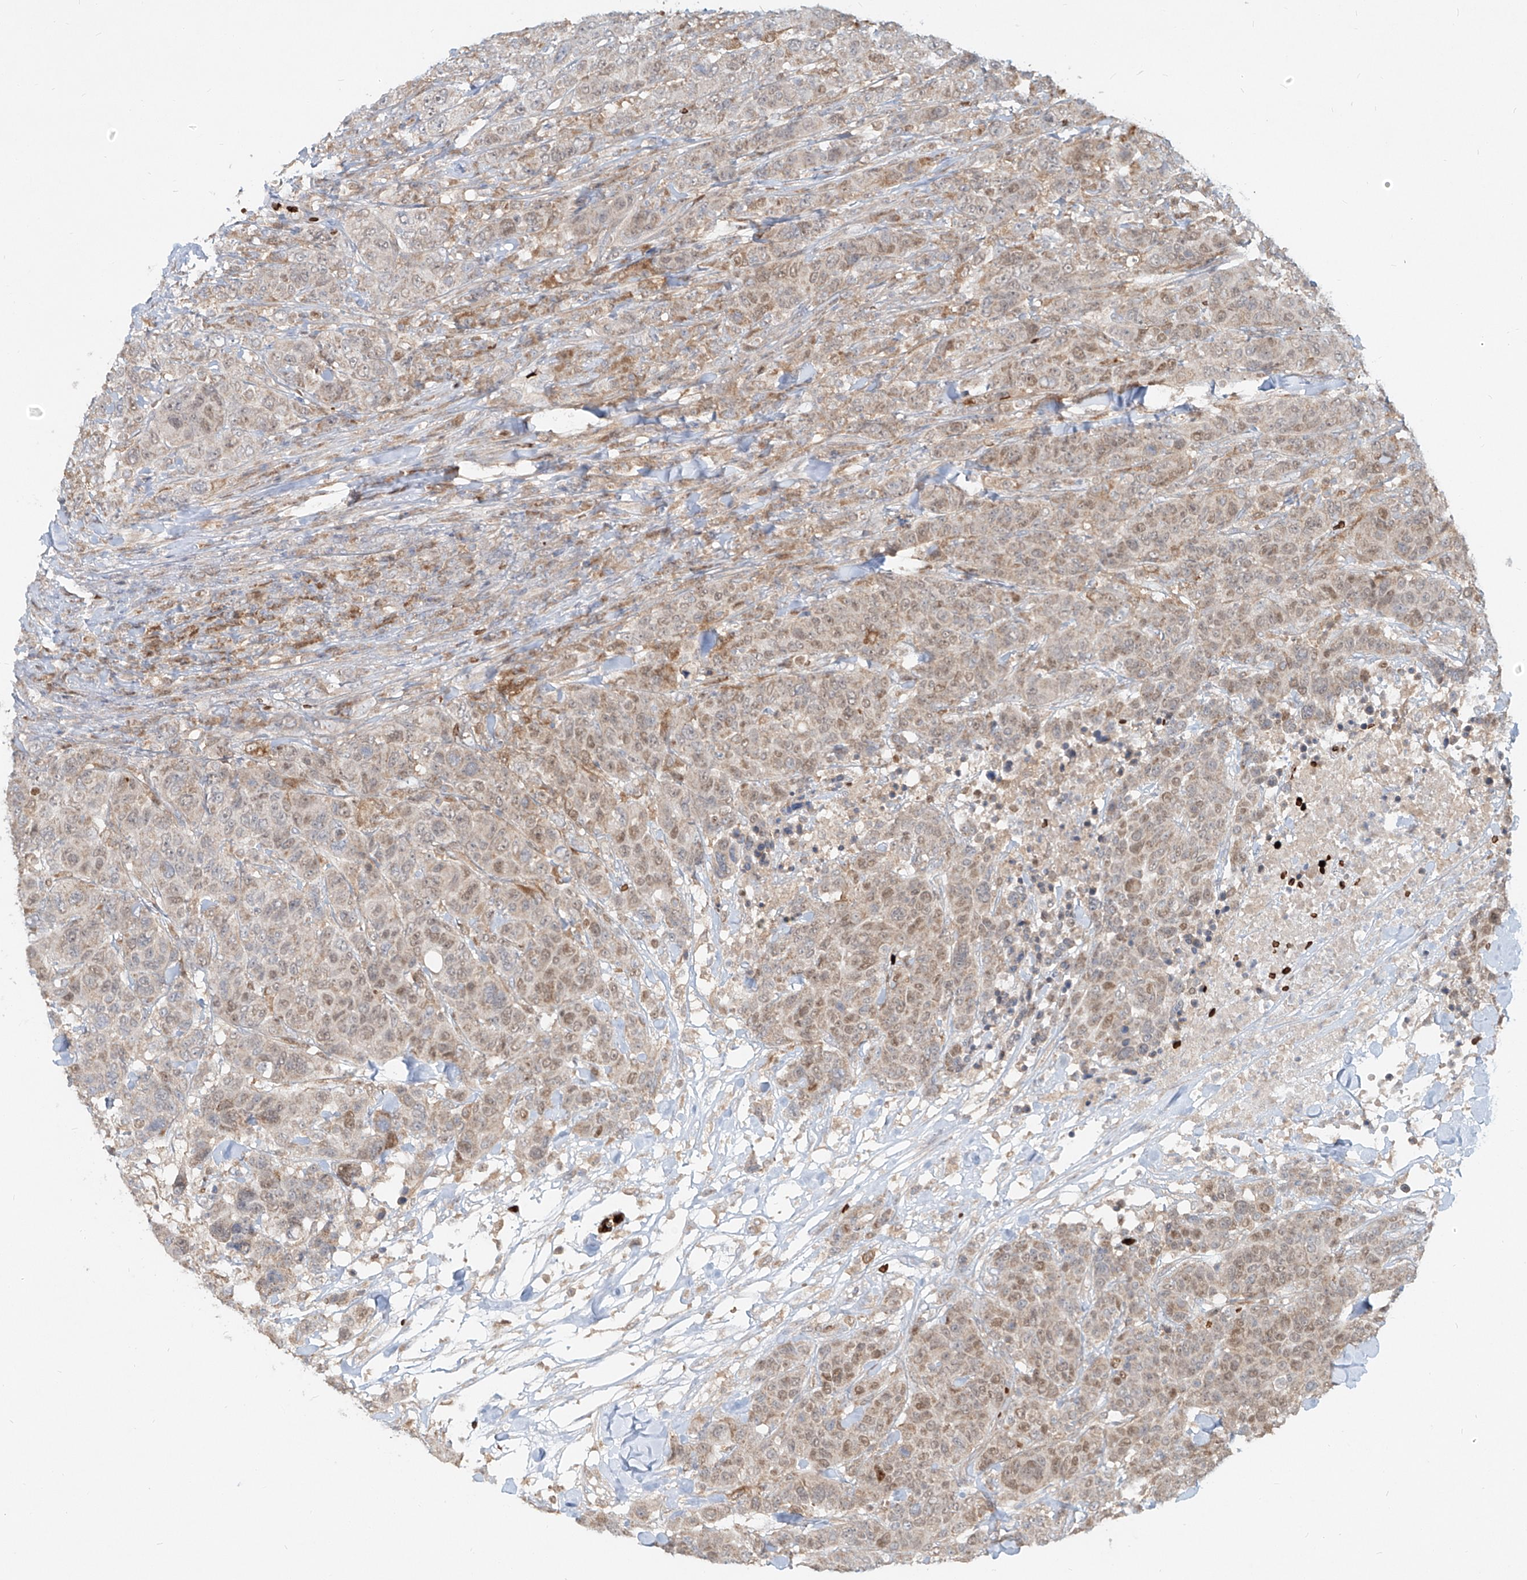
{"staining": {"intensity": "weak", "quantity": ">75%", "location": "cytoplasmic/membranous,nuclear"}, "tissue": "breast cancer", "cell_type": "Tumor cells", "image_type": "cancer", "snomed": [{"axis": "morphology", "description": "Duct carcinoma"}, {"axis": "topography", "description": "Breast"}], "caption": "Tumor cells reveal weak cytoplasmic/membranous and nuclear expression in approximately >75% of cells in breast infiltrating ductal carcinoma. (DAB (3,3'-diaminobenzidine) IHC, brown staining for protein, blue staining for nuclei).", "gene": "FGD2", "patient": {"sex": "female", "age": 37}}